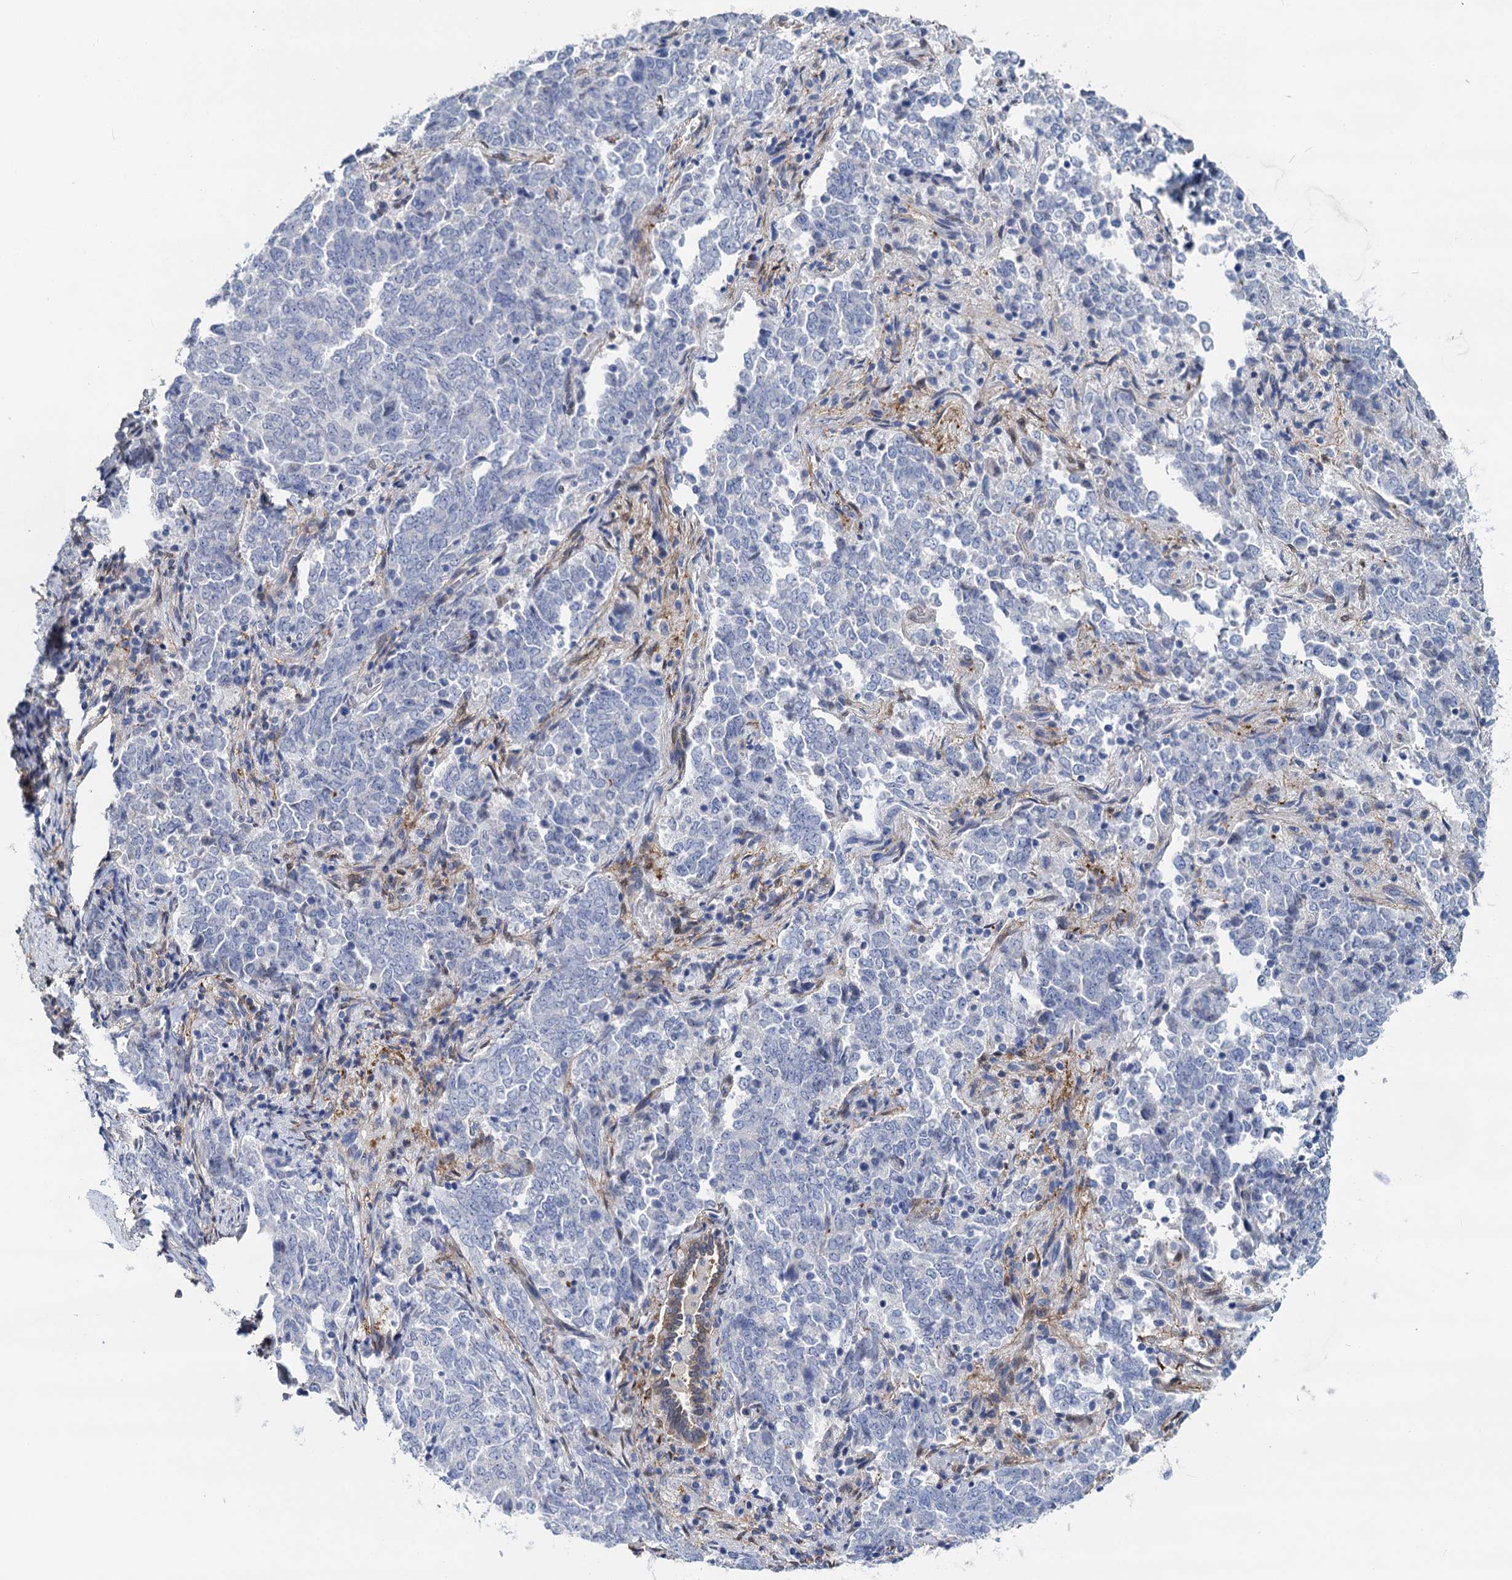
{"staining": {"intensity": "negative", "quantity": "none", "location": "none"}, "tissue": "endometrial cancer", "cell_type": "Tumor cells", "image_type": "cancer", "snomed": [{"axis": "morphology", "description": "Adenocarcinoma, NOS"}, {"axis": "topography", "description": "Endometrium"}], "caption": "Human endometrial cancer stained for a protein using IHC demonstrates no positivity in tumor cells.", "gene": "GSTM3", "patient": {"sex": "female", "age": 80}}